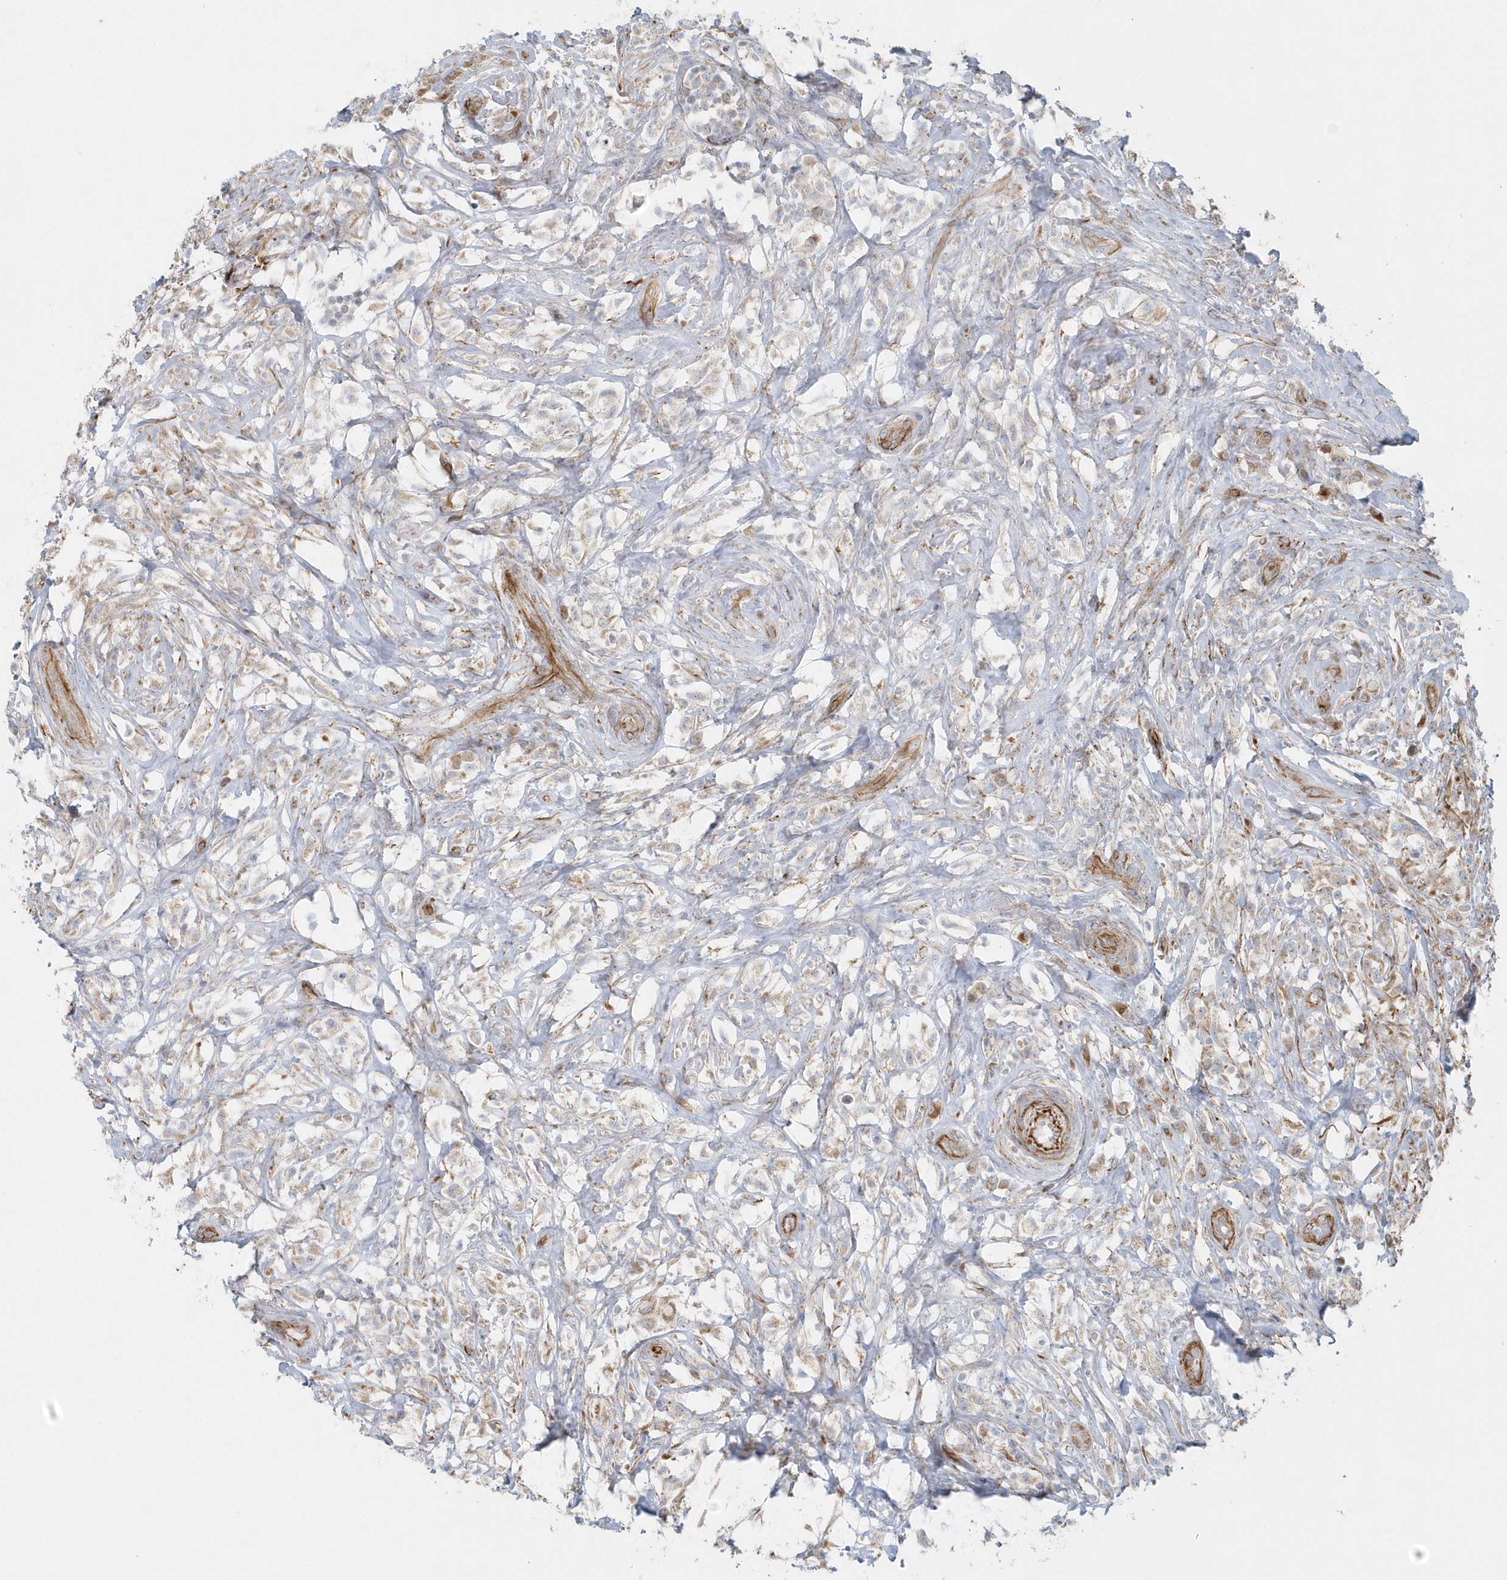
{"staining": {"intensity": "weak", "quantity": "<25%", "location": "cytoplasmic/membranous"}, "tissue": "testis cancer", "cell_type": "Tumor cells", "image_type": "cancer", "snomed": [{"axis": "morphology", "description": "Seminoma, NOS"}, {"axis": "topography", "description": "Testis"}], "caption": "Tumor cells are negative for protein expression in human seminoma (testis).", "gene": "GPR152", "patient": {"sex": "male", "age": 49}}